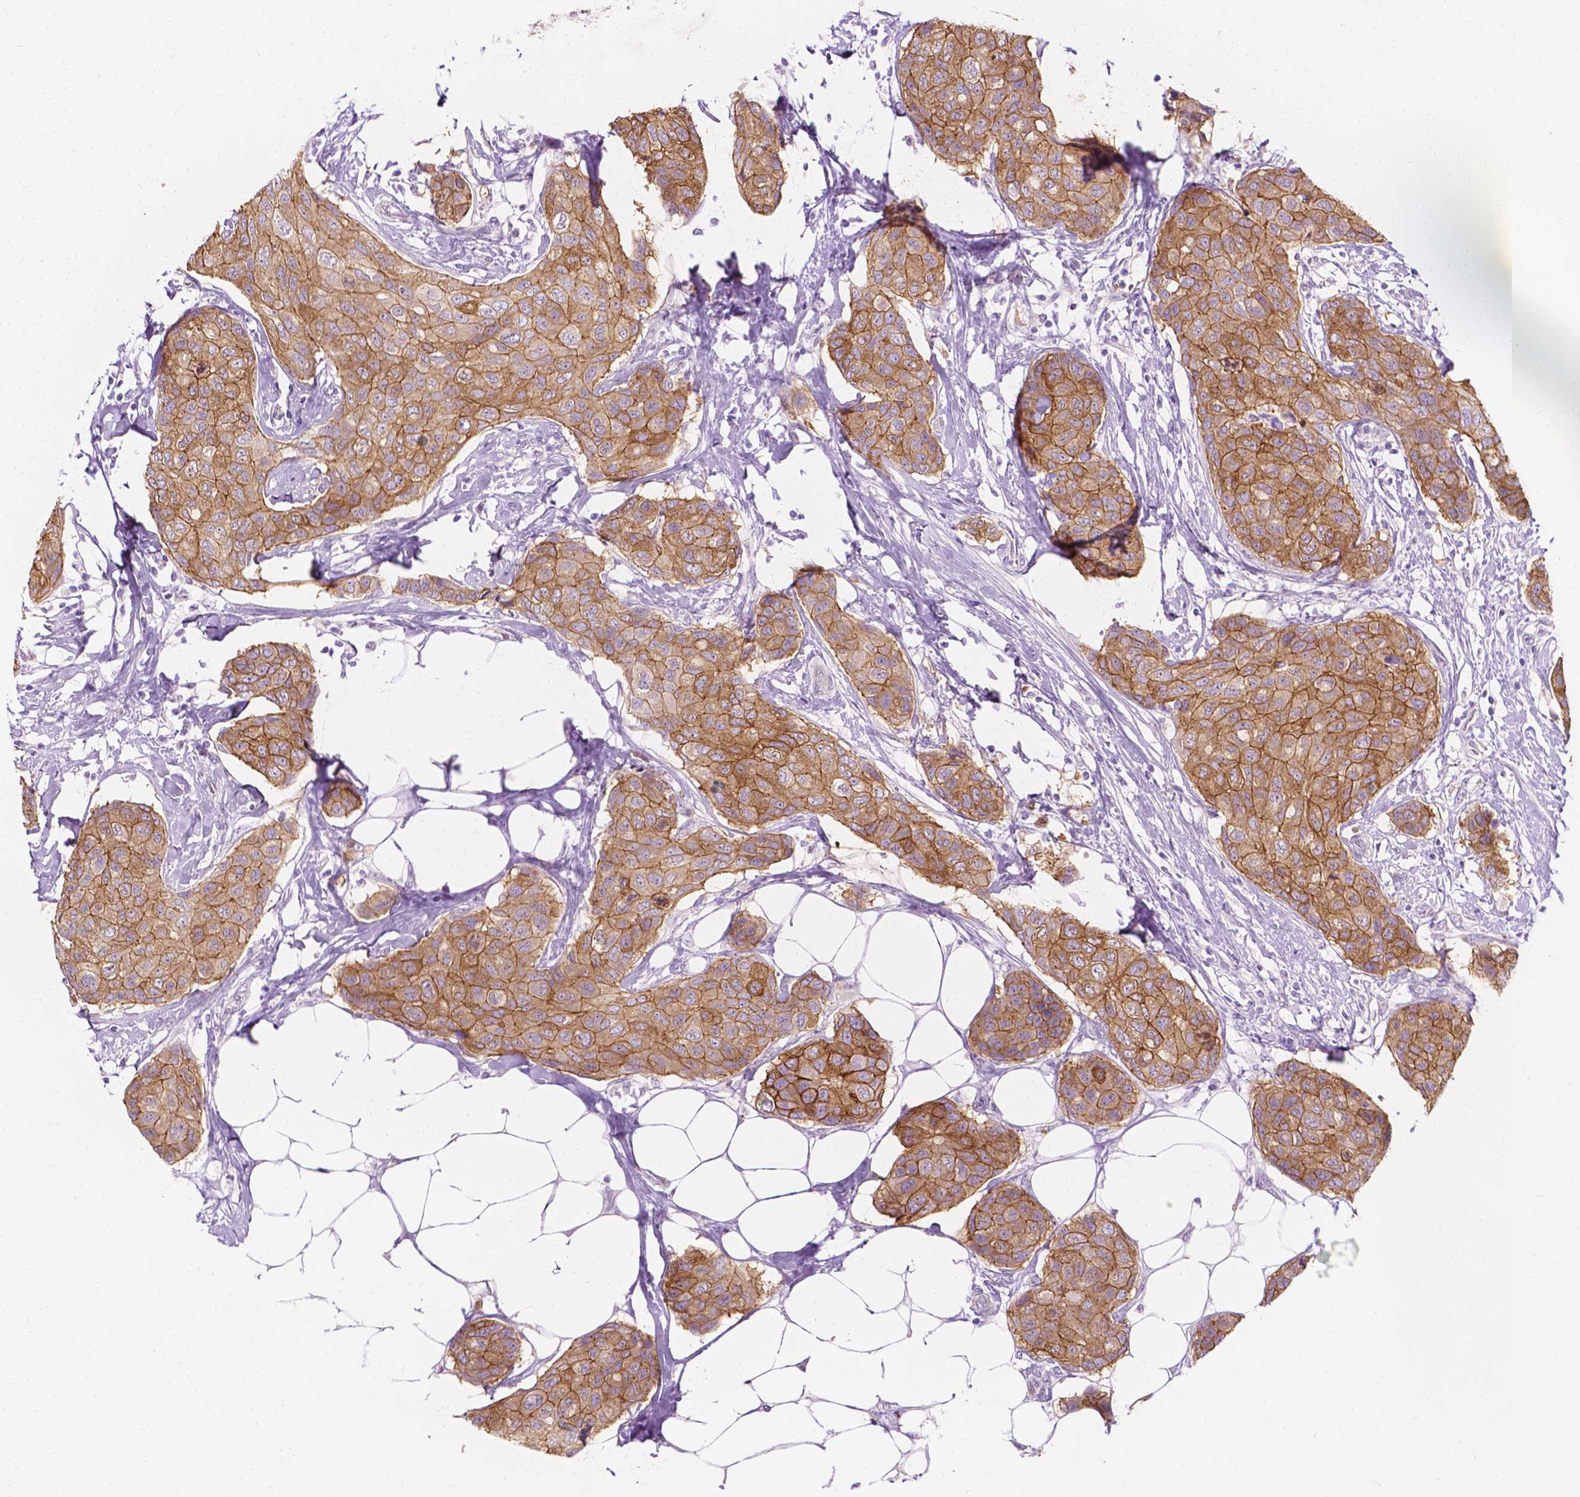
{"staining": {"intensity": "moderate", "quantity": ">75%", "location": "cytoplasmic/membranous"}, "tissue": "breast cancer", "cell_type": "Tumor cells", "image_type": "cancer", "snomed": [{"axis": "morphology", "description": "Duct carcinoma"}, {"axis": "topography", "description": "Breast"}], "caption": "A high-resolution image shows IHC staining of breast infiltrating ductal carcinoma, which displays moderate cytoplasmic/membranous expression in approximately >75% of tumor cells.", "gene": "NOS1AP", "patient": {"sex": "female", "age": 80}}